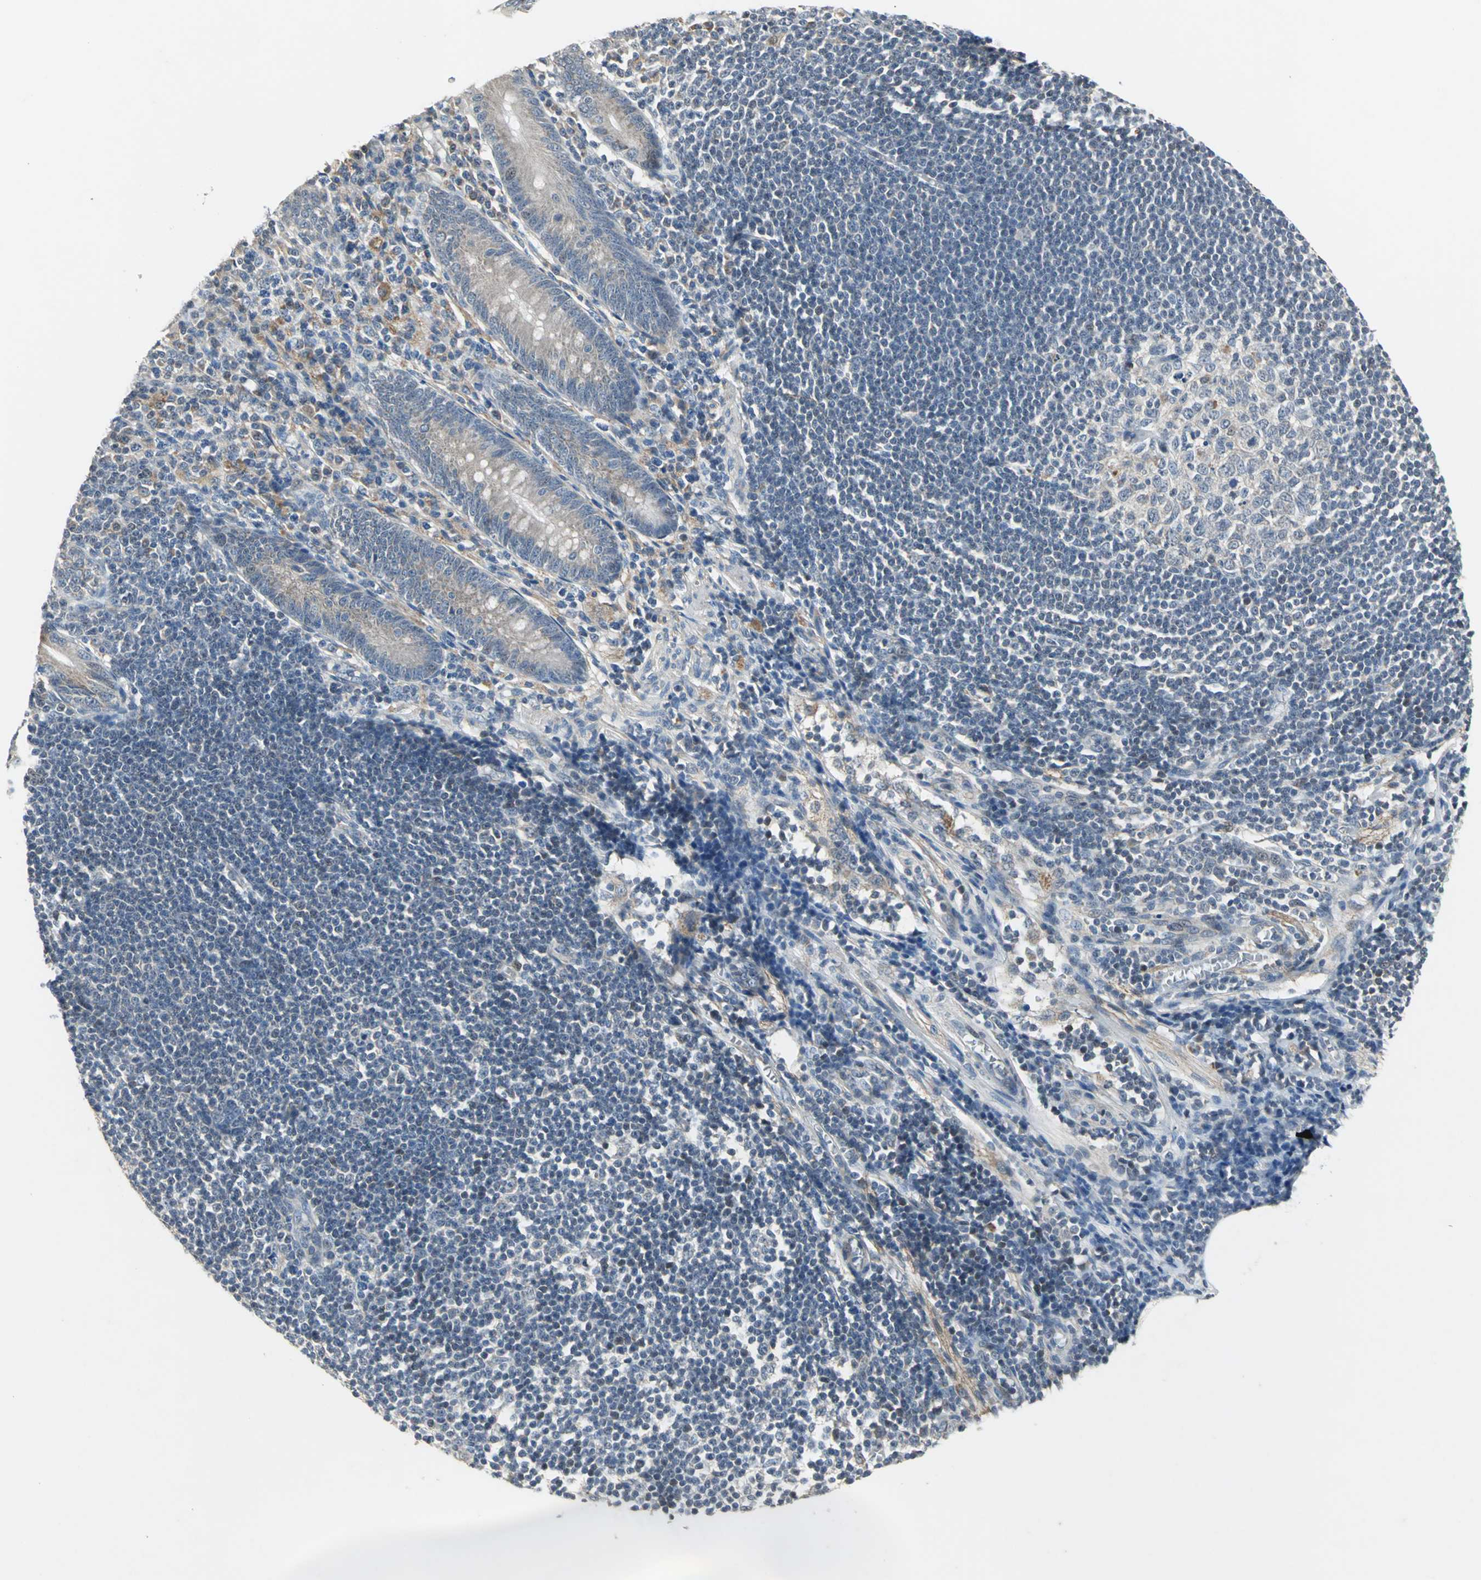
{"staining": {"intensity": "weak", "quantity": "<25%", "location": "cytoplasmic/membranous"}, "tissue": "appendix", "cell_type": "Glandular cells", "image_type": "normal", "snomed": [{"axis": "morphology", "description": "Normal tissue, NOS"}, {"axis": "morphology", "description": "Inflammation, NOS"}, {"axis": "topography", "description": "Appendix"}], "caption": "Glandular cells show no significant expression in normal appendix. The staining is performed using DAB (3,3'-diaminobenzidine) brown chromogen with nuclei counter-stained in using hematoxylin.", "gene": "JADE3", "patient": {"sex": "male", "age": 46}}